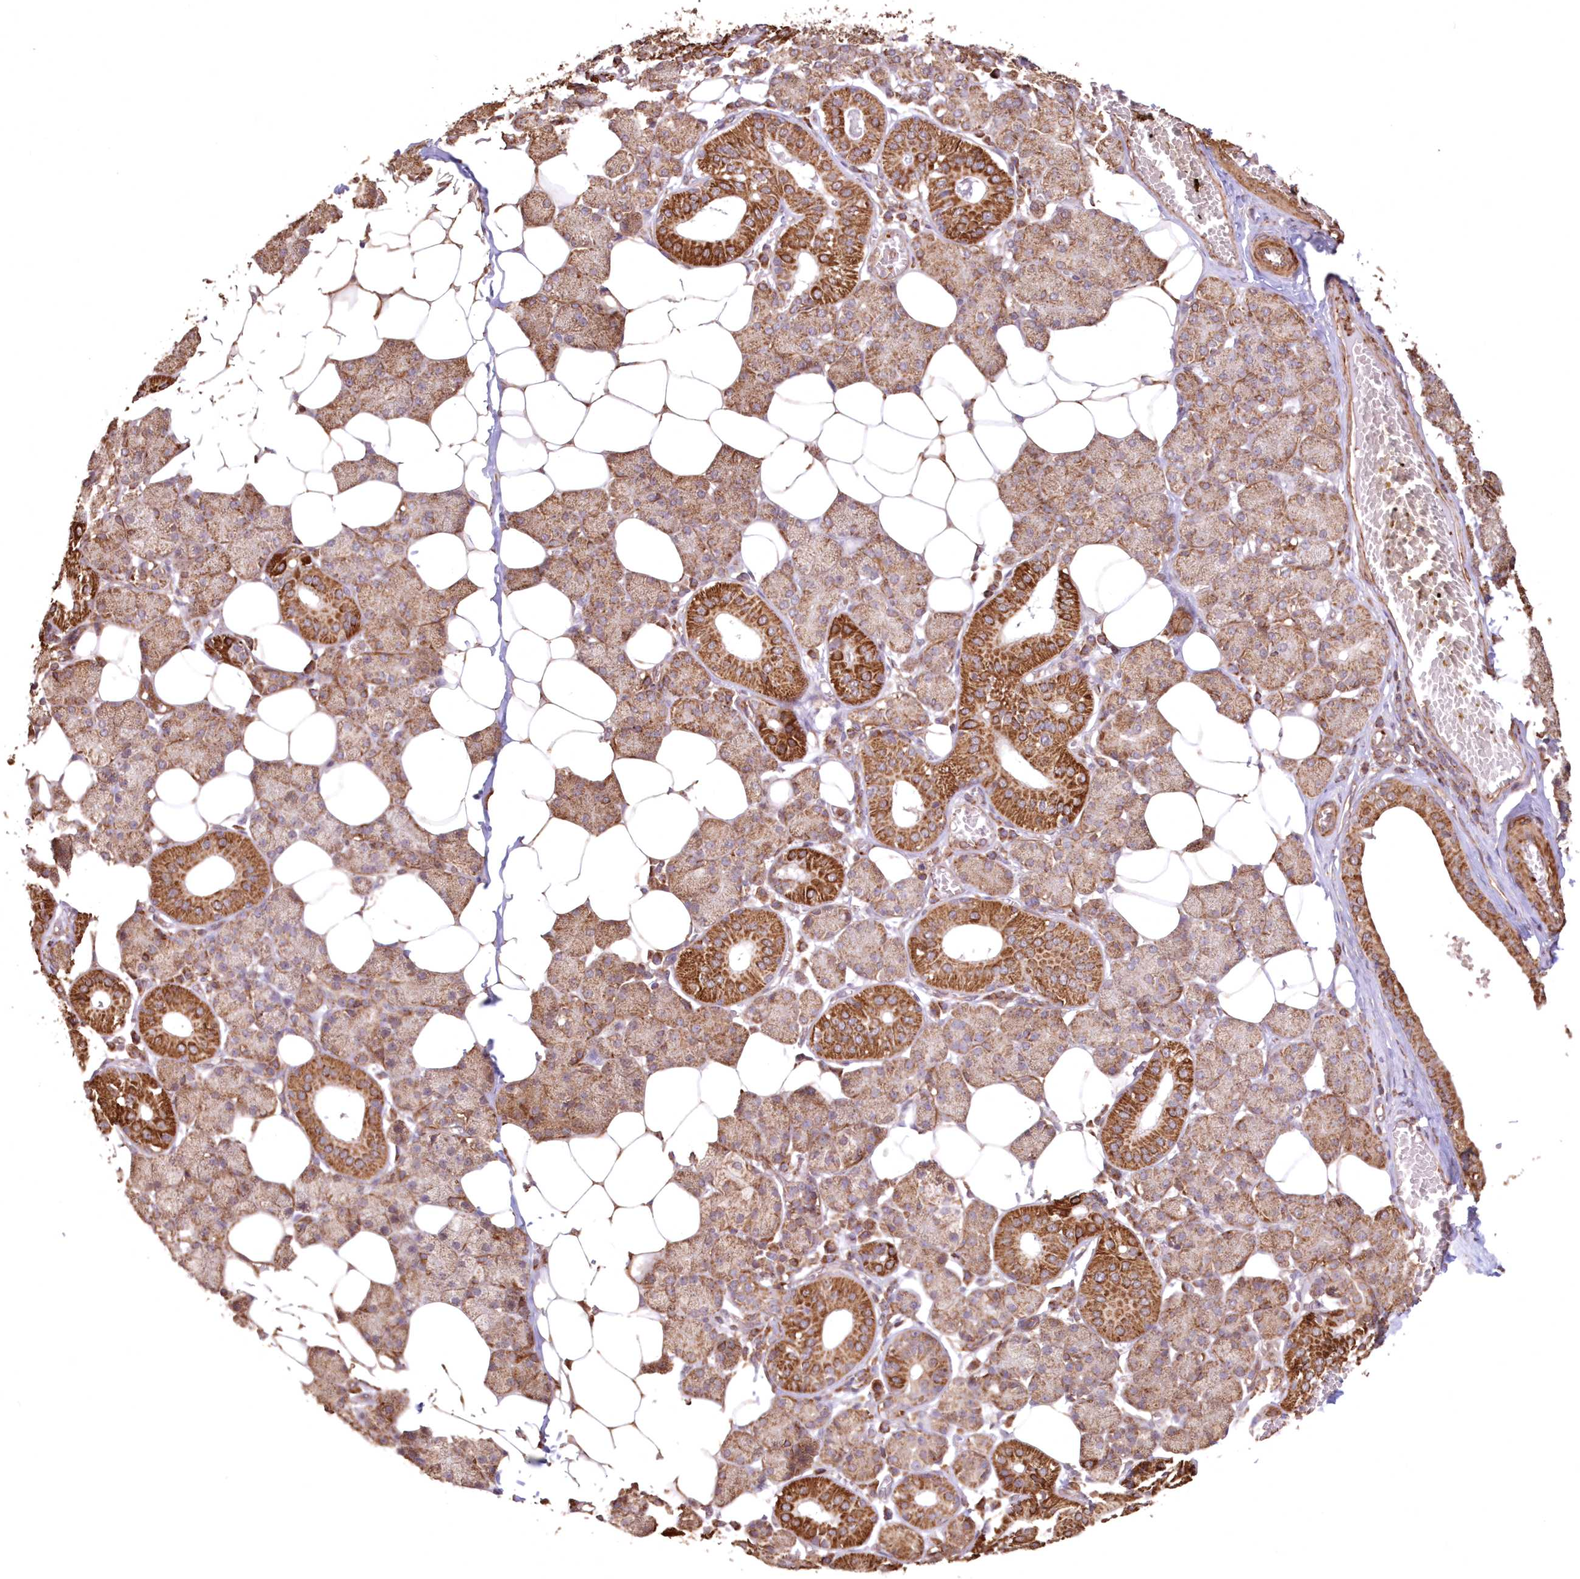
{"staining": {"intensity": "strong", "quantity": "25%-75%", "location": "cytoplasmic/membranous"}, "tissue": "salivary gland", "cell_type": "Glandular cells", "image_type": "normal", "snomed": [{"axis": "morphology", "description": "Normal tissue, NOS"}, {"axis": "topography", "description": "Salivary gland"}], "caption": "The micrograph shows immunohistochemical staining of normal salivary gland. There is strong cytoplasmic/membranous positivity is seen in approximately 25%-75% of glandular cells.", "gene": "TMEM139", "patient": {"sex": "female", "age": 33}}